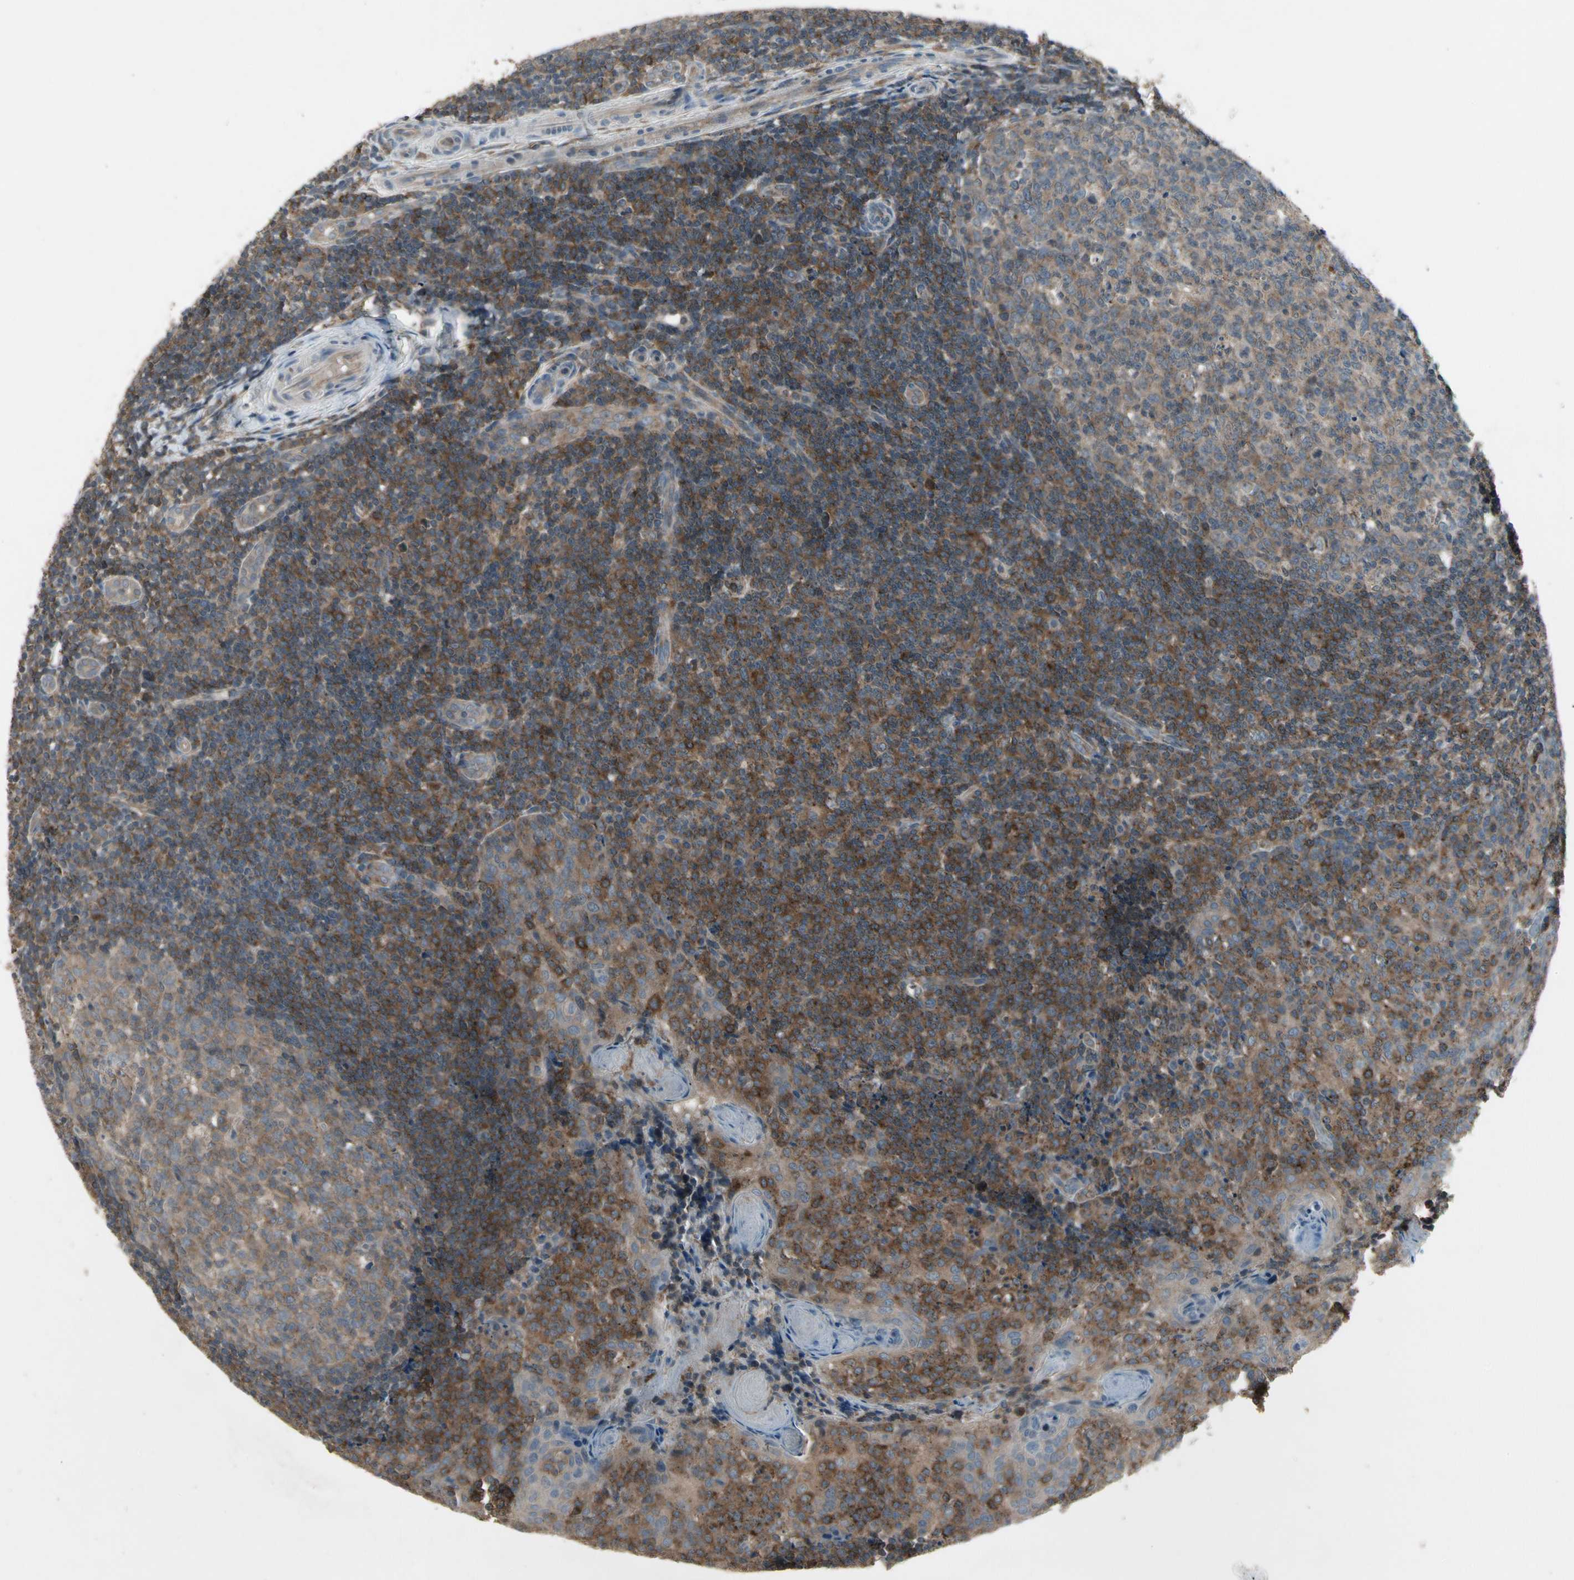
{"staining": {"intensity": "weak", "quantity": ">75%", "location": "cytoplasmic/membranous"}, "tissue": "tonsil", "cell_type": "Germinal center cells", "image_type": "normal", "snomed": [{"axis": "morphology", "description": "Normal tissue, NOS"}, {"axis": "topography", "description": "Tonsil"}], "caption": "Tonsil stained with DAB (3,3'-diaminobenzidine) immunohistochemistry displays low levels of weak cytoplasmic/membranous positivity in about >75% of germinal center cells.", "gene": "NMI", "patient": {"sex": "female", "age": 19}}